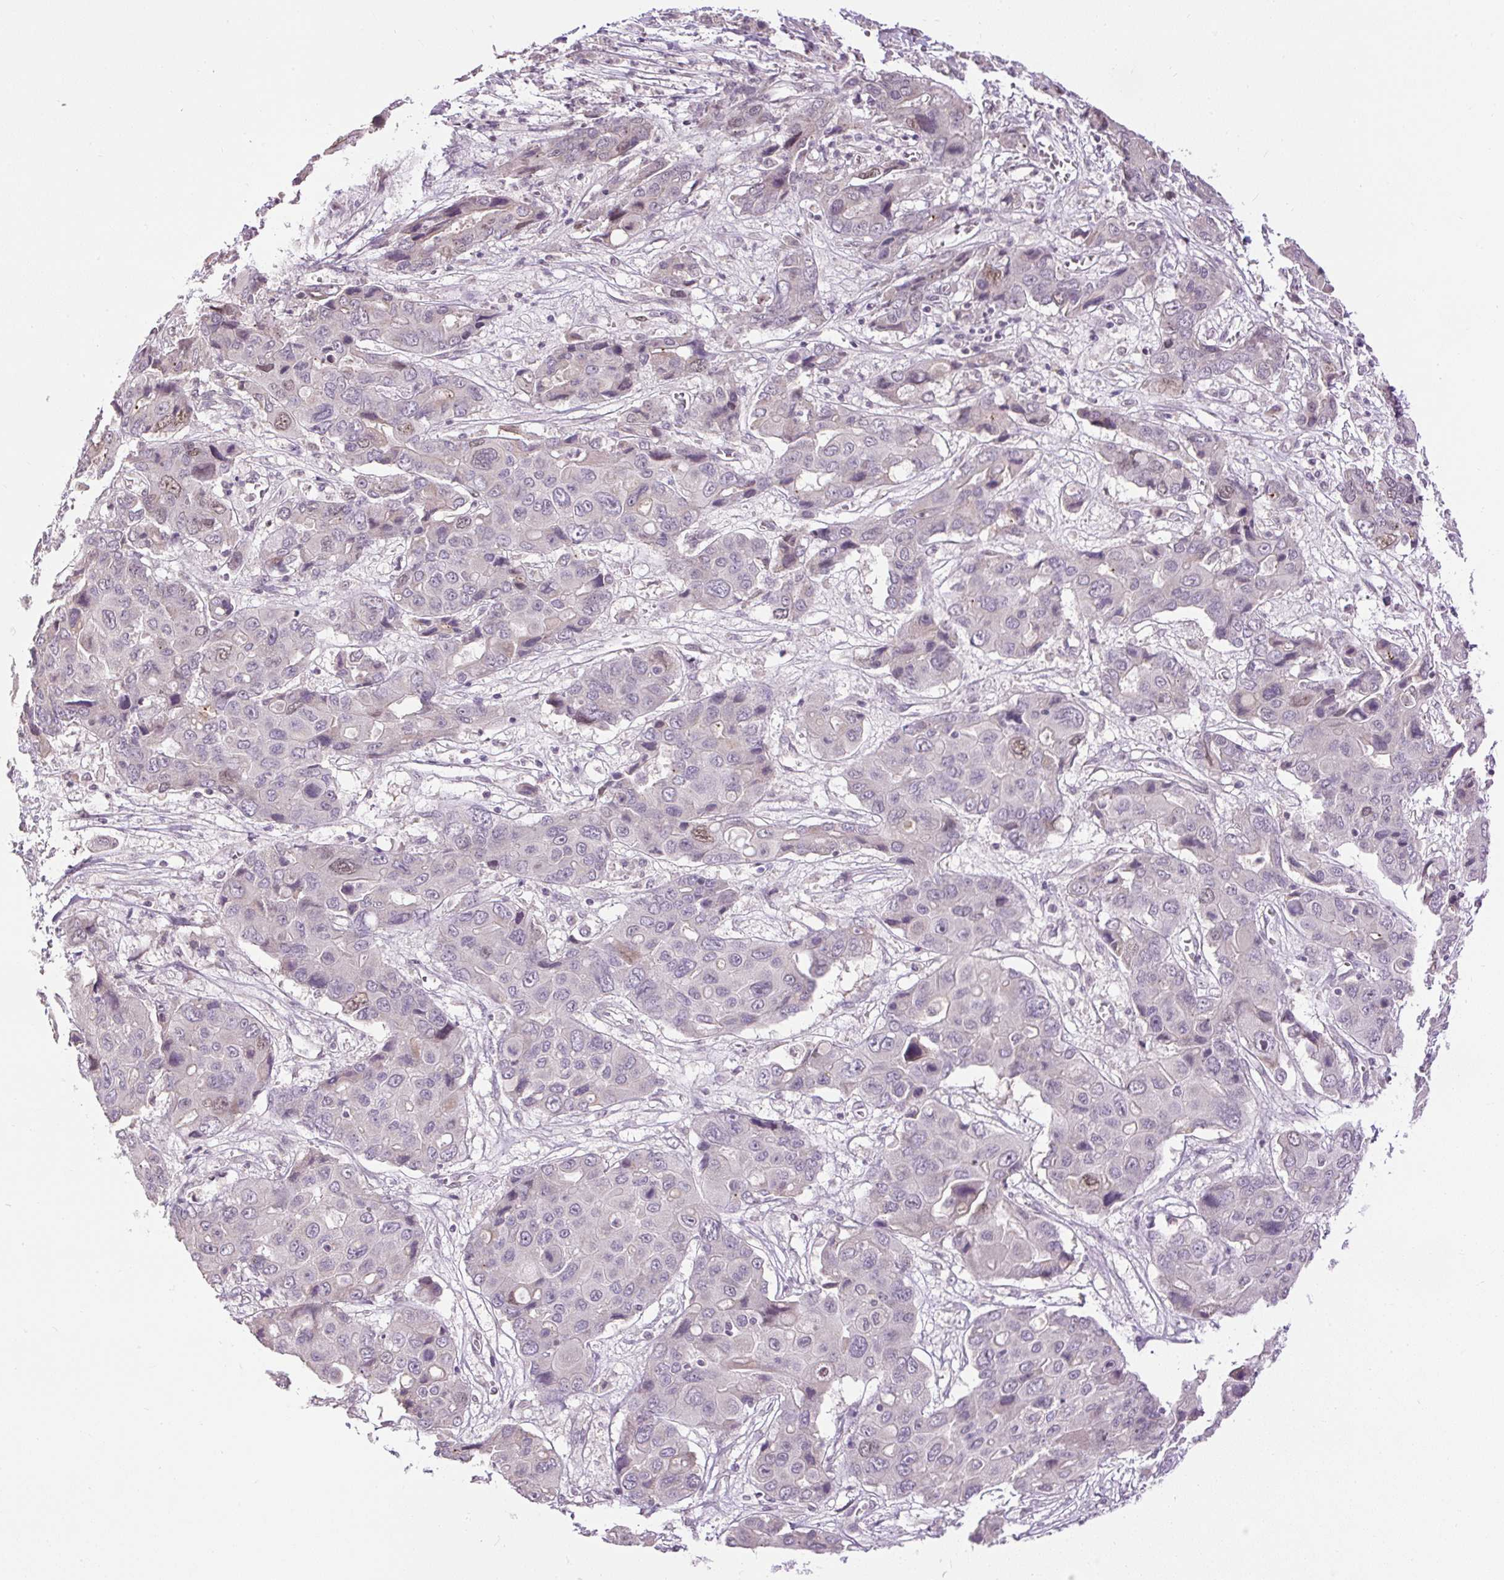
{"staining": {"intensity": "weak", "quantity": "<25%", "location": "nuclear"}, "tissue": "liver cancer", "cell_type": "Tumor cells", "image_type": "cancer", "snomed": [{"axis": "morphology", "description": "Cholangiocarcinoma"}, {"axis": "topography", "description": "Liver"}], "caption": "High magnification brightfield microscopy of liver cholangiocarcinoma stained with DAB (3,3'-diaminobenzidine) (brown) and counterstained with hematoxylin (blue): tumor cells show no significant positivity.", "gene": "RACGAP1", "patient": {"sex": "male", "age": 67}}